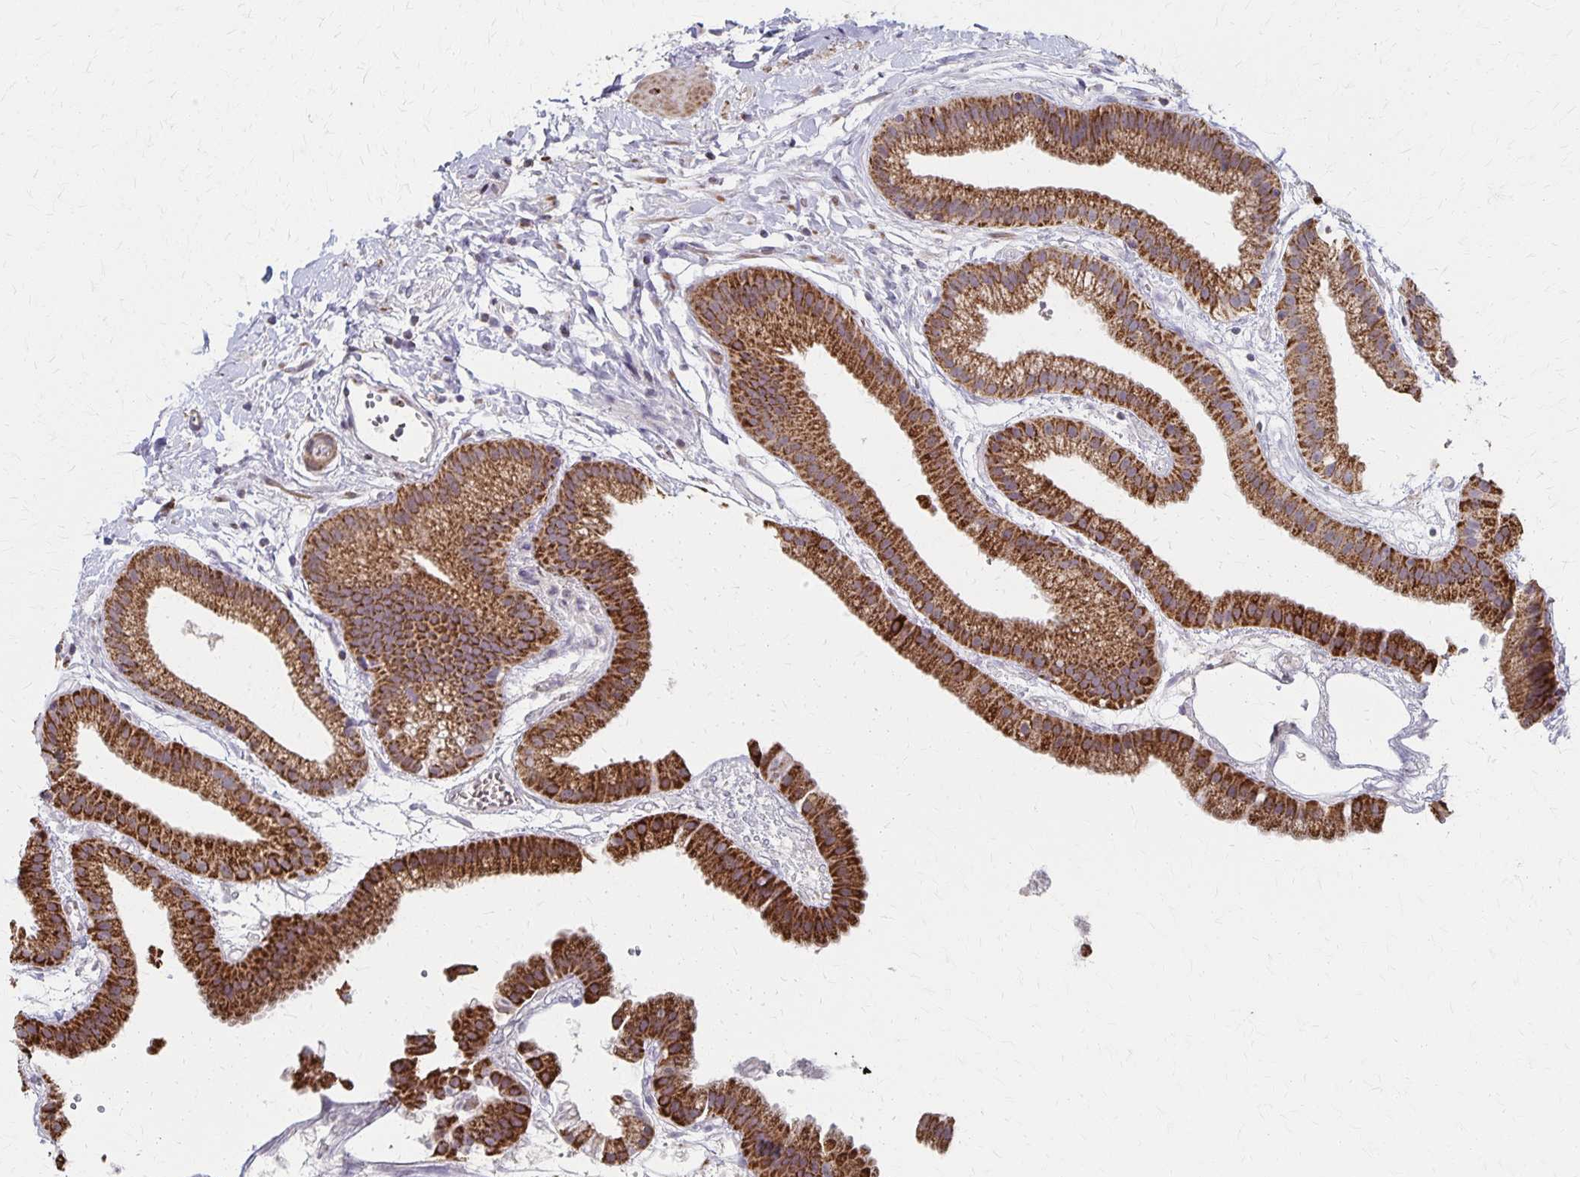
{"staining": {"intensity": "strong", "quantity": ">75%", "location": "cytoplasmic/membranous"}, "tissue": "gallbladder", "cell_type": "Glandular cells", "image_type": "normal", "snomed": [{"axis": "morphology", "description": "Normal tissue, NOS"}, {"axis": "topography", "description": "Gallbladder"}], "caption": "Glandular cells exhibit high levels of strong cytoplasmic/membranous positivity in approximately >75% of cells in unremarkable human gallbladder. Using DAB (brown) and hematoxylin (blue) stains, captured at high magnification using brightfield microscopy.", "gene": "DYRK4", "patient": {"sex": "female", "age": 63}}